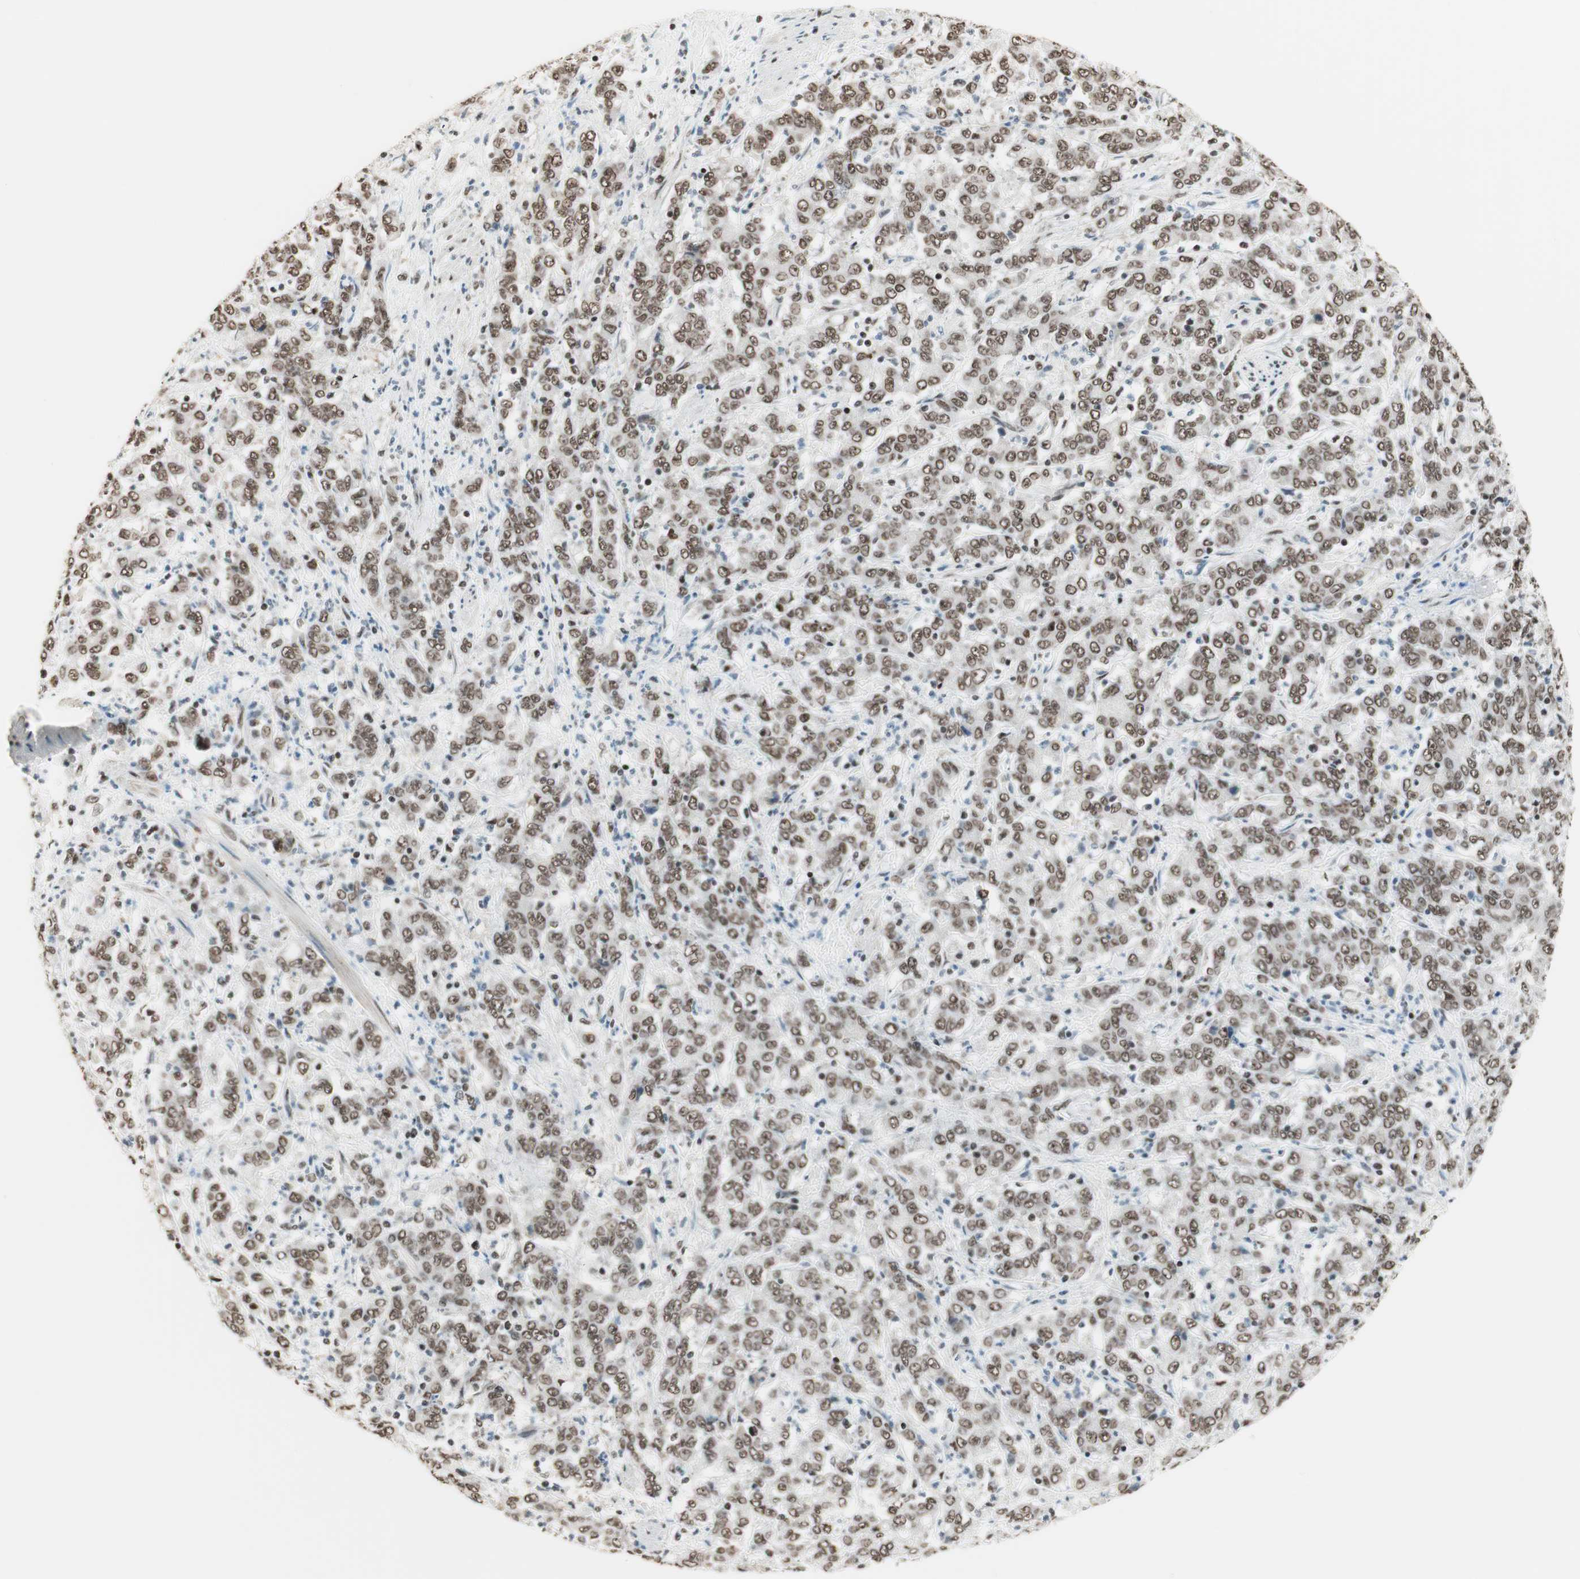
{"staining": {"intensity": "moderate", "quantity": ">75%", "location": "nuclear"}, "tissue": "stomach cancer", "cell_type": "Tumor cells", "image_type": "cancer", "snomed": [{"axis": "morphology", "description": "Adenocarcinoma, NOS"}, {"axis": "topography", "description": "Stomach, lower"}], "caption": "An image of human adenocarcinoma (stomach) stained for a protein displays moderate nuclear brown staining in tumor cells.", "gene": "SMARCE1", "patient": {"sex": "female", "age": 71}}